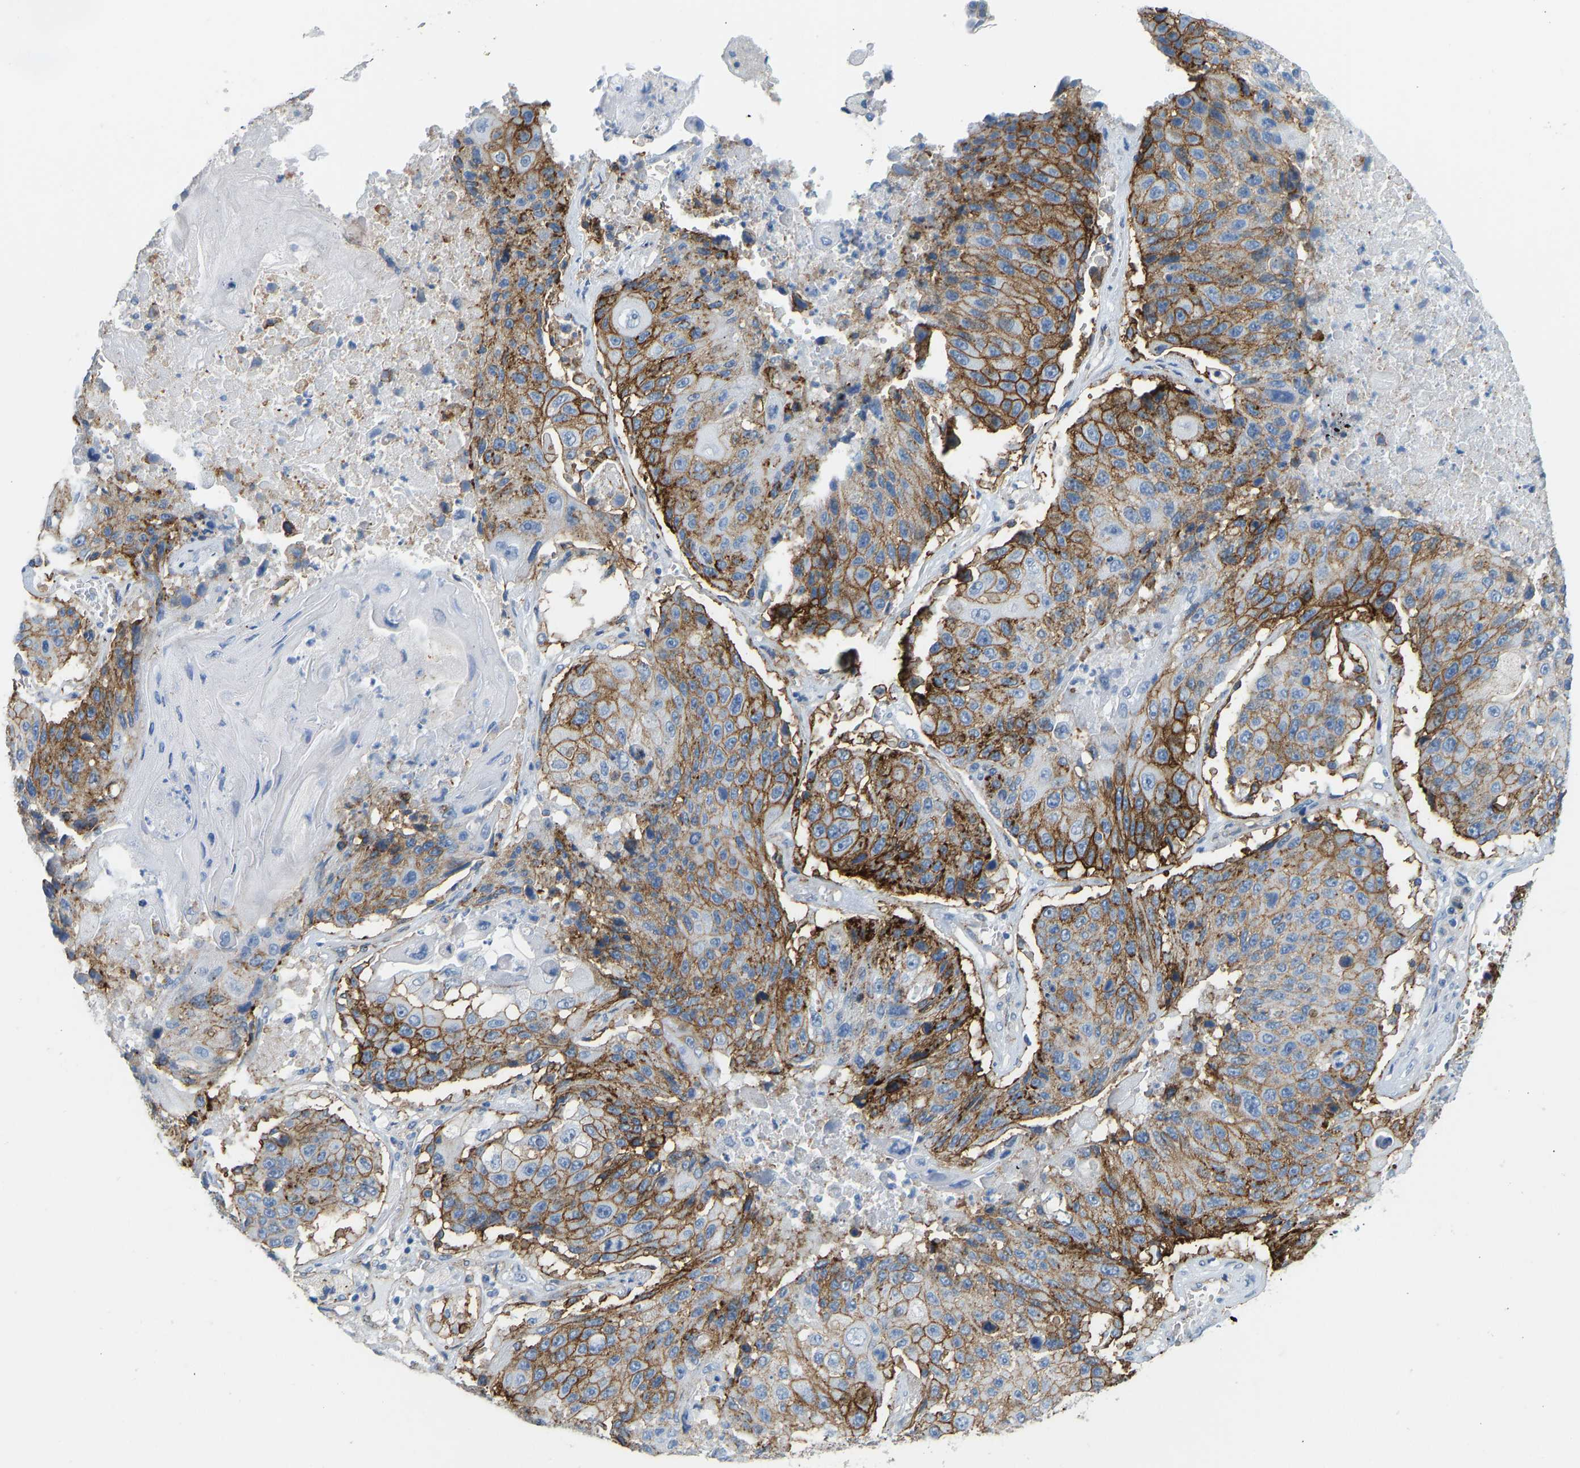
{"staining": {"intensity": "strong", "quantity": ">75%", "location": "cytoplasmic/membranous"}, "tissue": "lung cancer", "cell_type": "Tumor cells", "image_type": "cancer", "snomed": [{"axis": "morphology", "description": "Squamous cell carcinoma, NOS"}, {"axis": "topography", "description": "Lung"}], "caption": "Immunohistochemistry (IHC) (DAB (3,3'-diaminobenzidine)) staining of lung cancer (squamous cell carcinoma) exhibits strong cytoplasmic/membranous protein positivity in about >75% of tumor cells.", "gene": "ATP1A1", "patient": {"sex": "male", "age": 61}}